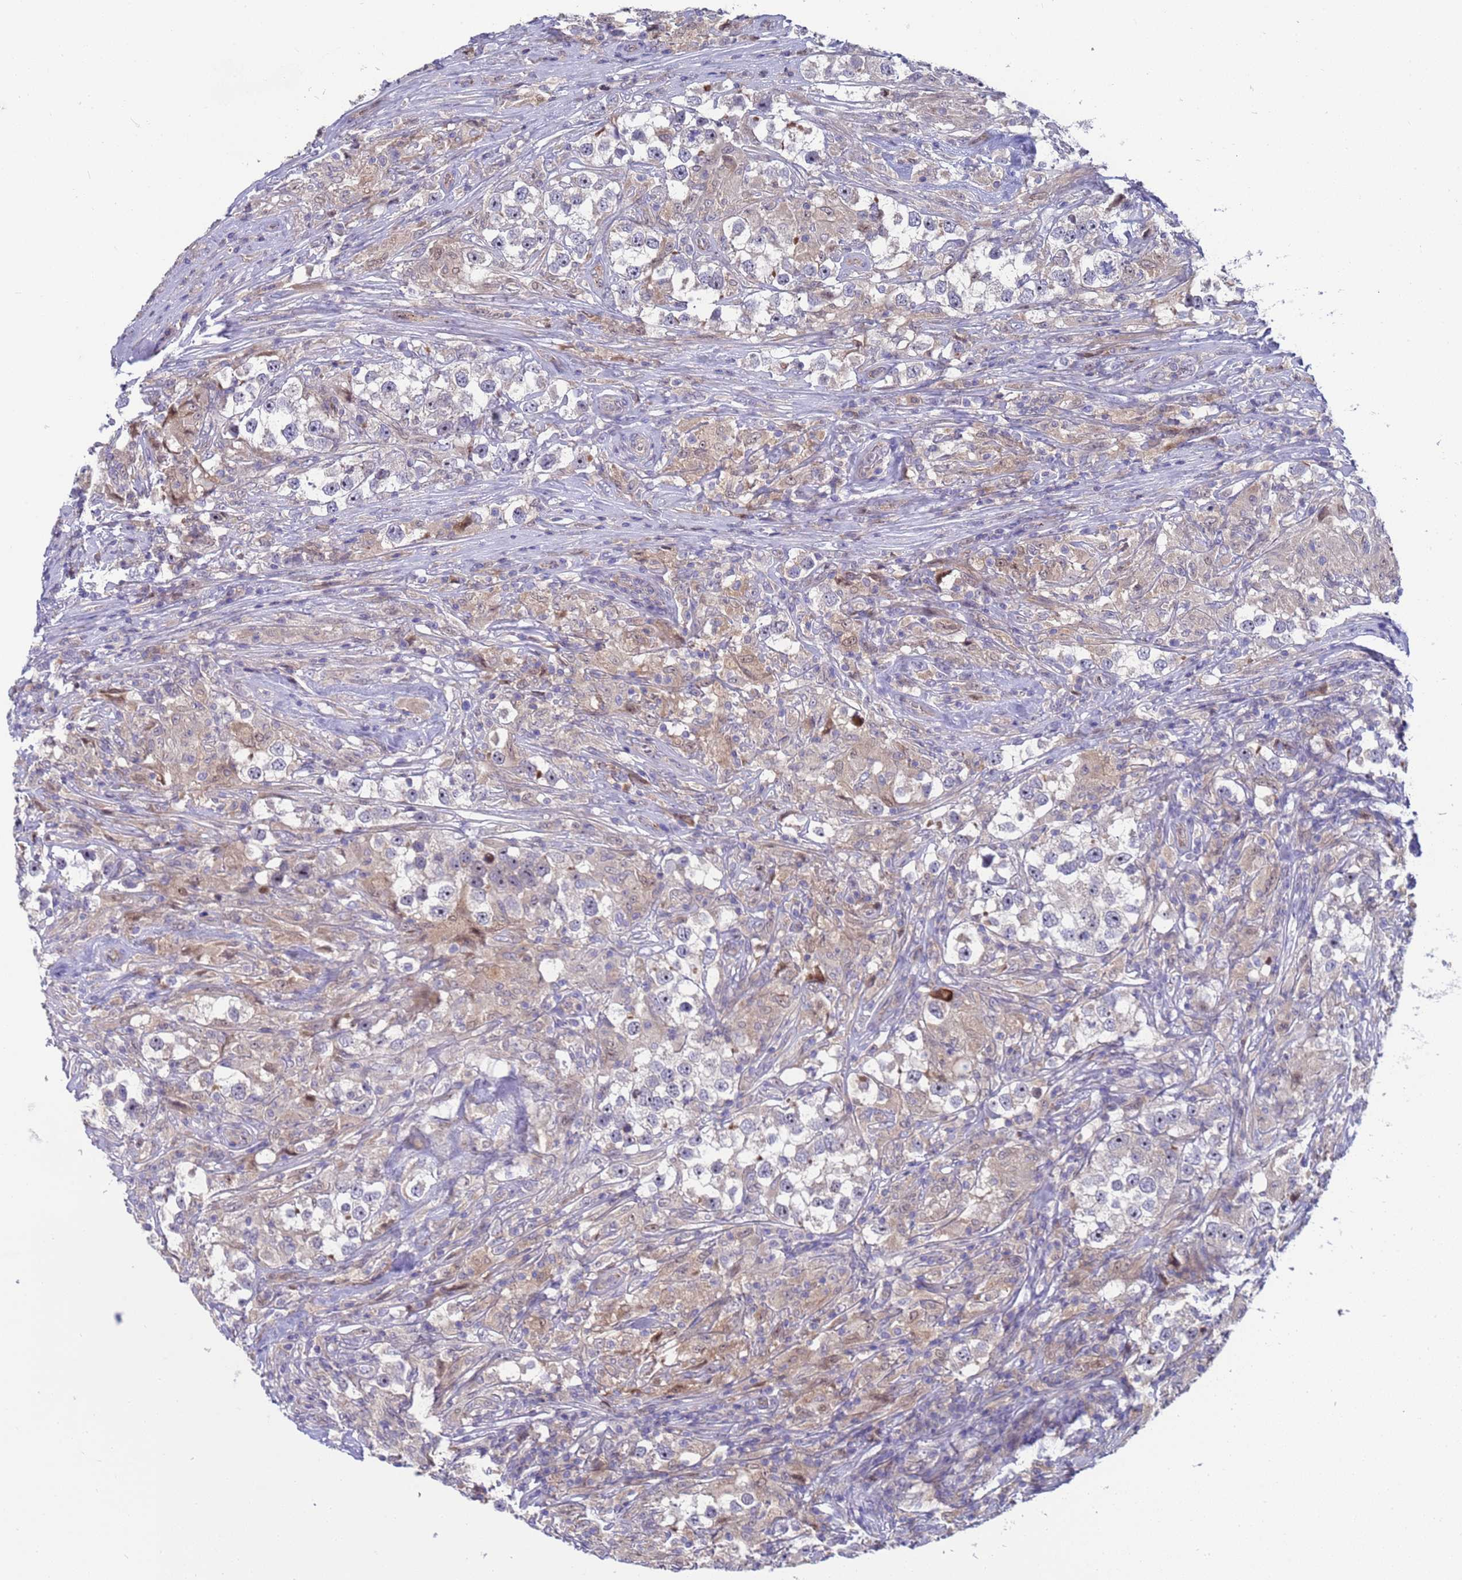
{"staining": {"intensity": "negative", "quantity": "none", "location": "none"}, "tissue": "testis cancer", "cell_type": "Tumor cells", "image_type": "cancer", "snomed": [{"axis": "morphology", "description": "Seminoma, NOS"}, {"axis": "topography", "description": "Testis"}], "caption": "This is an IHC micrograph of human testis cancer. There is no positivity in tumor cells.", "gene": "ENOSF1", "patient": {"sex": "male", "age": 46}}